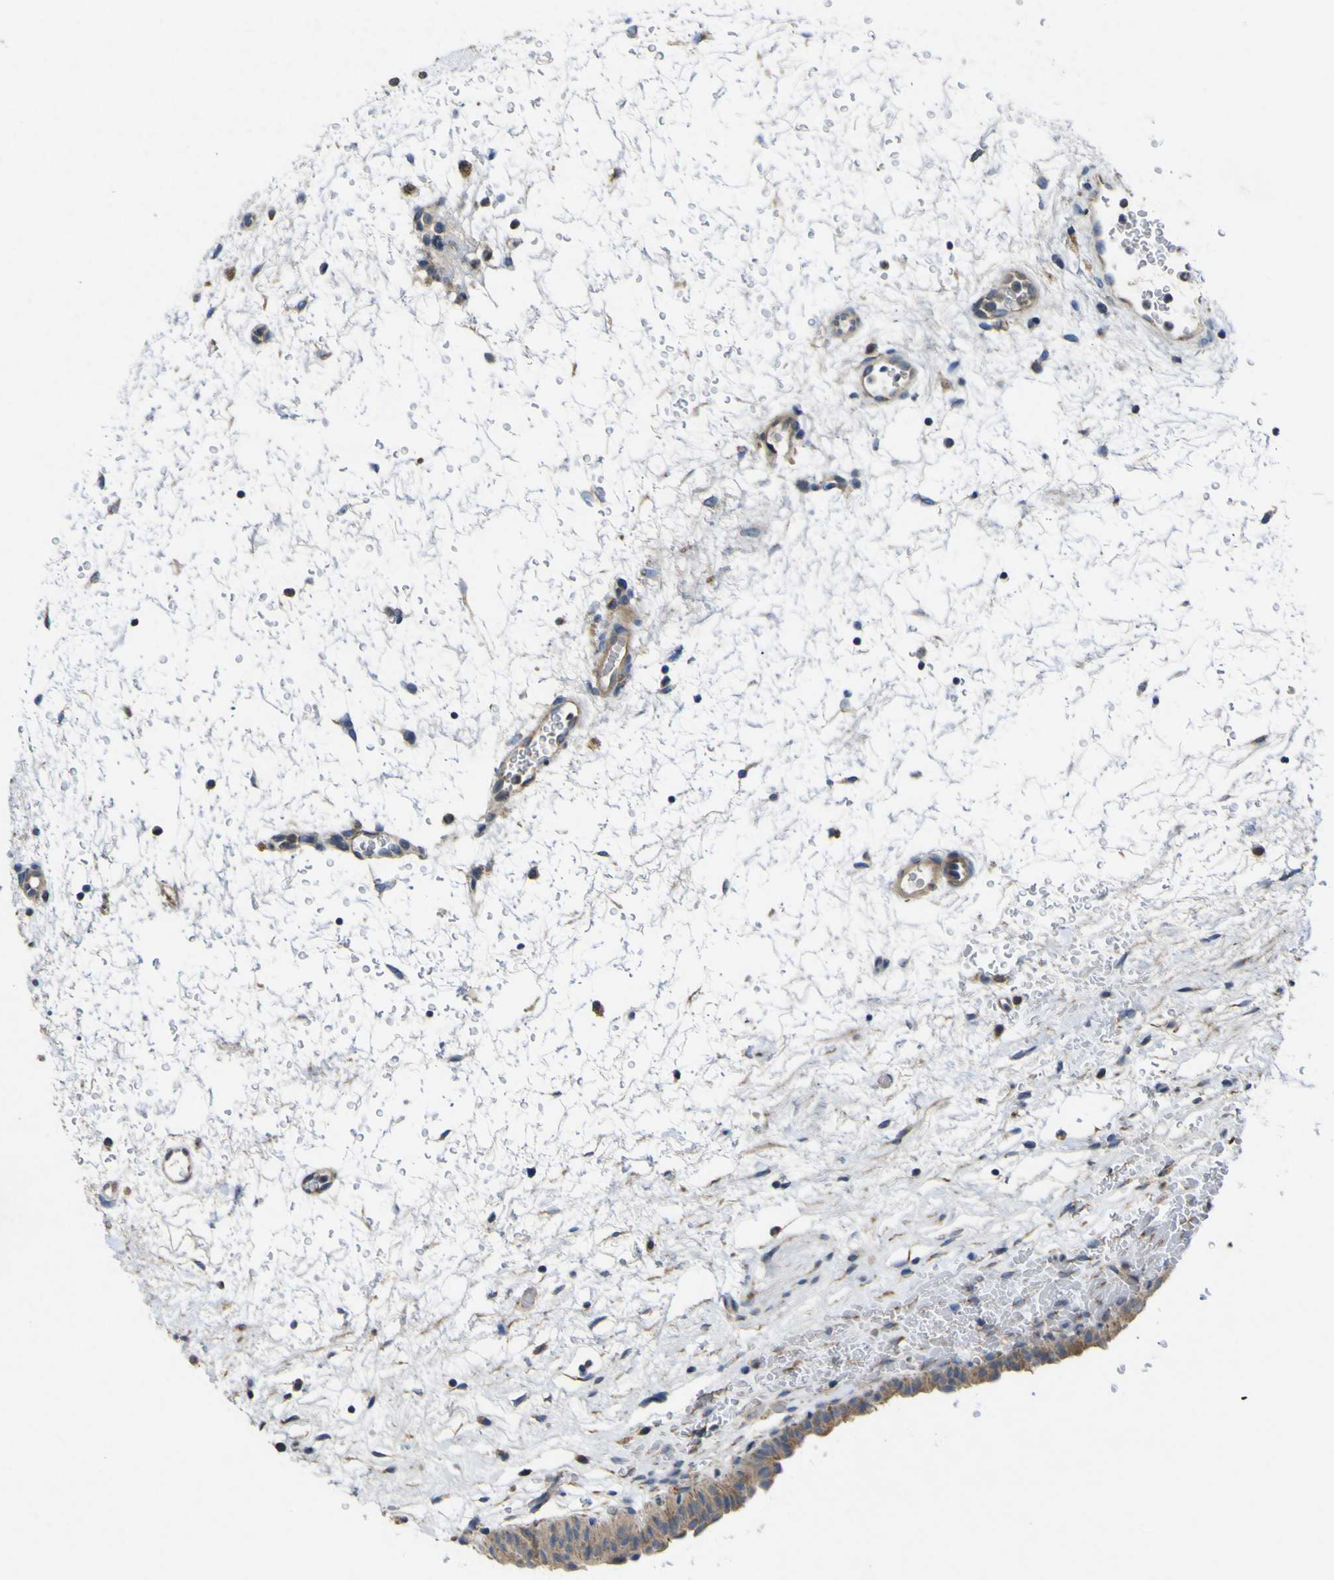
{"staining": {"intensity": "moderate", "quantity": ">75%", "location": "cytoplasmic/membranous"}, "tissue": "urinary bladder", "cell_type": "Urothelial cells", "image_type": "normal", "snomed": [{"axis": "morphology", "description": "Normal tissue, NOS"}, {"axis": "topography", "description": "Urinary bladder"}], "caption": "Protein staining of unremarkable urinary bladder reveals moderate cytoplasmic/membranous positivity in about >75% of urothelial cells. The staining was performed using DAB, with brown indicating positive protein expression. Nuclei are stained blue with hematoxylin.", "gene": "IRAK2", "patient": {"sex": "male", "age": 46}}